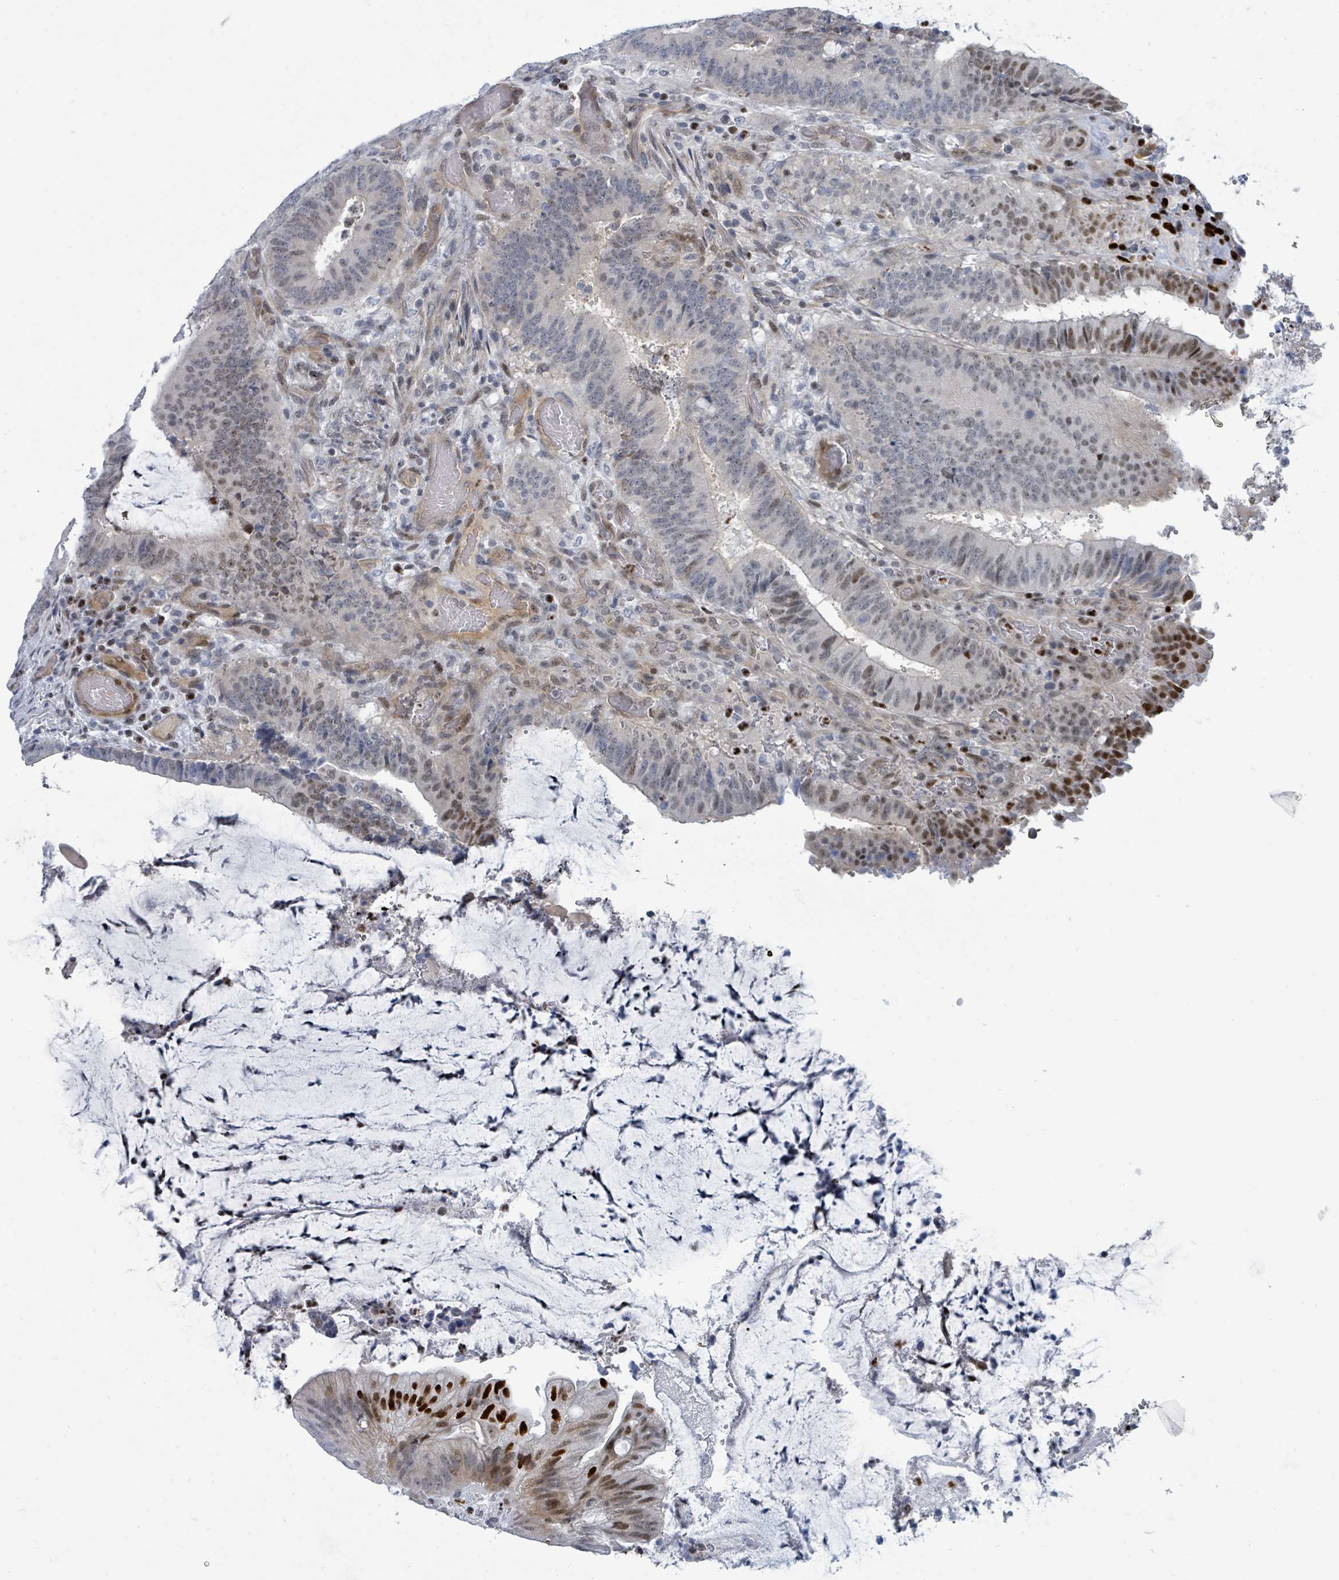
{"staining": {"intensity": "moderate", "quantity": "<25%", "location": "nuclear"}, "tissue": "colorectal cancer", "cell_type": "Tumor cells", "image_type": "cancer", "snomed": [{"axis": "morphology", "description": "Adenocarcinoma, NOS"}, {"axis": "topography", "description": "Colon"}], "caption": "Moderate nuclear protein positivity is appreciated in approximately <25% of tumor cells in colorectal adenocarcinoma.", "gene": "SUMO4", "patient": {"sex": "female", "age": 43}}